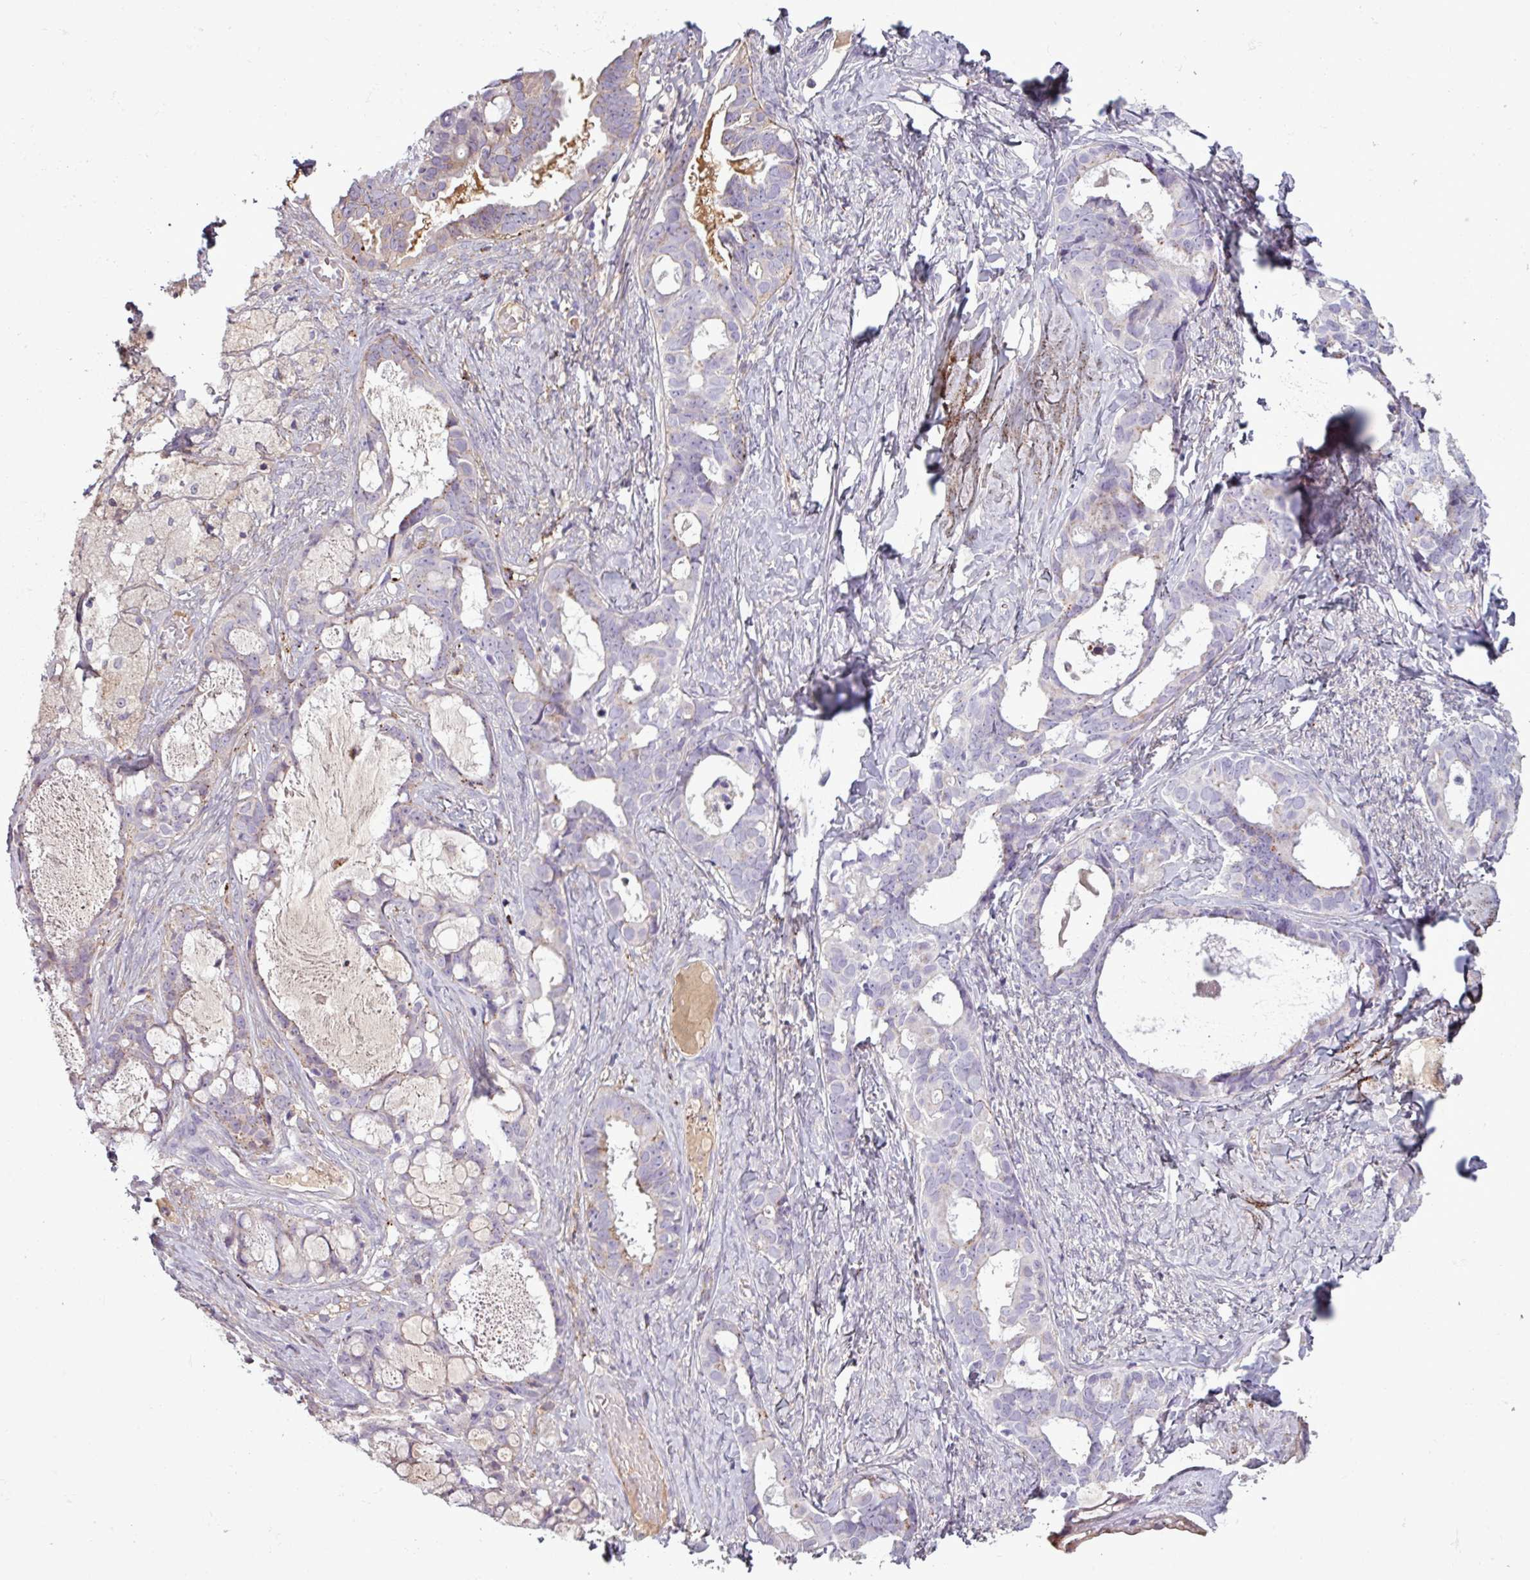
{"staining": {"intensity": "weak", "quantity": "<25%", "location": "cytoplasmic/membranous"}, "tissue": "ovarian cancer", "cell_type": "Tumor cells", "image_type": "cancer", "snomed": [{"axis": "morphology", "description": "Cystadenocarcinoma, serous, NOS"}, {"axis": "topography", "description": "Ovary"}], "caption": "DAB immunohistochemical staining of ovarian cancer (serous cystadenocarcinoma) shows no significant staining in tumor cells.", "gene": "C4B", "patient": {"sex": "female", "age": 69}}